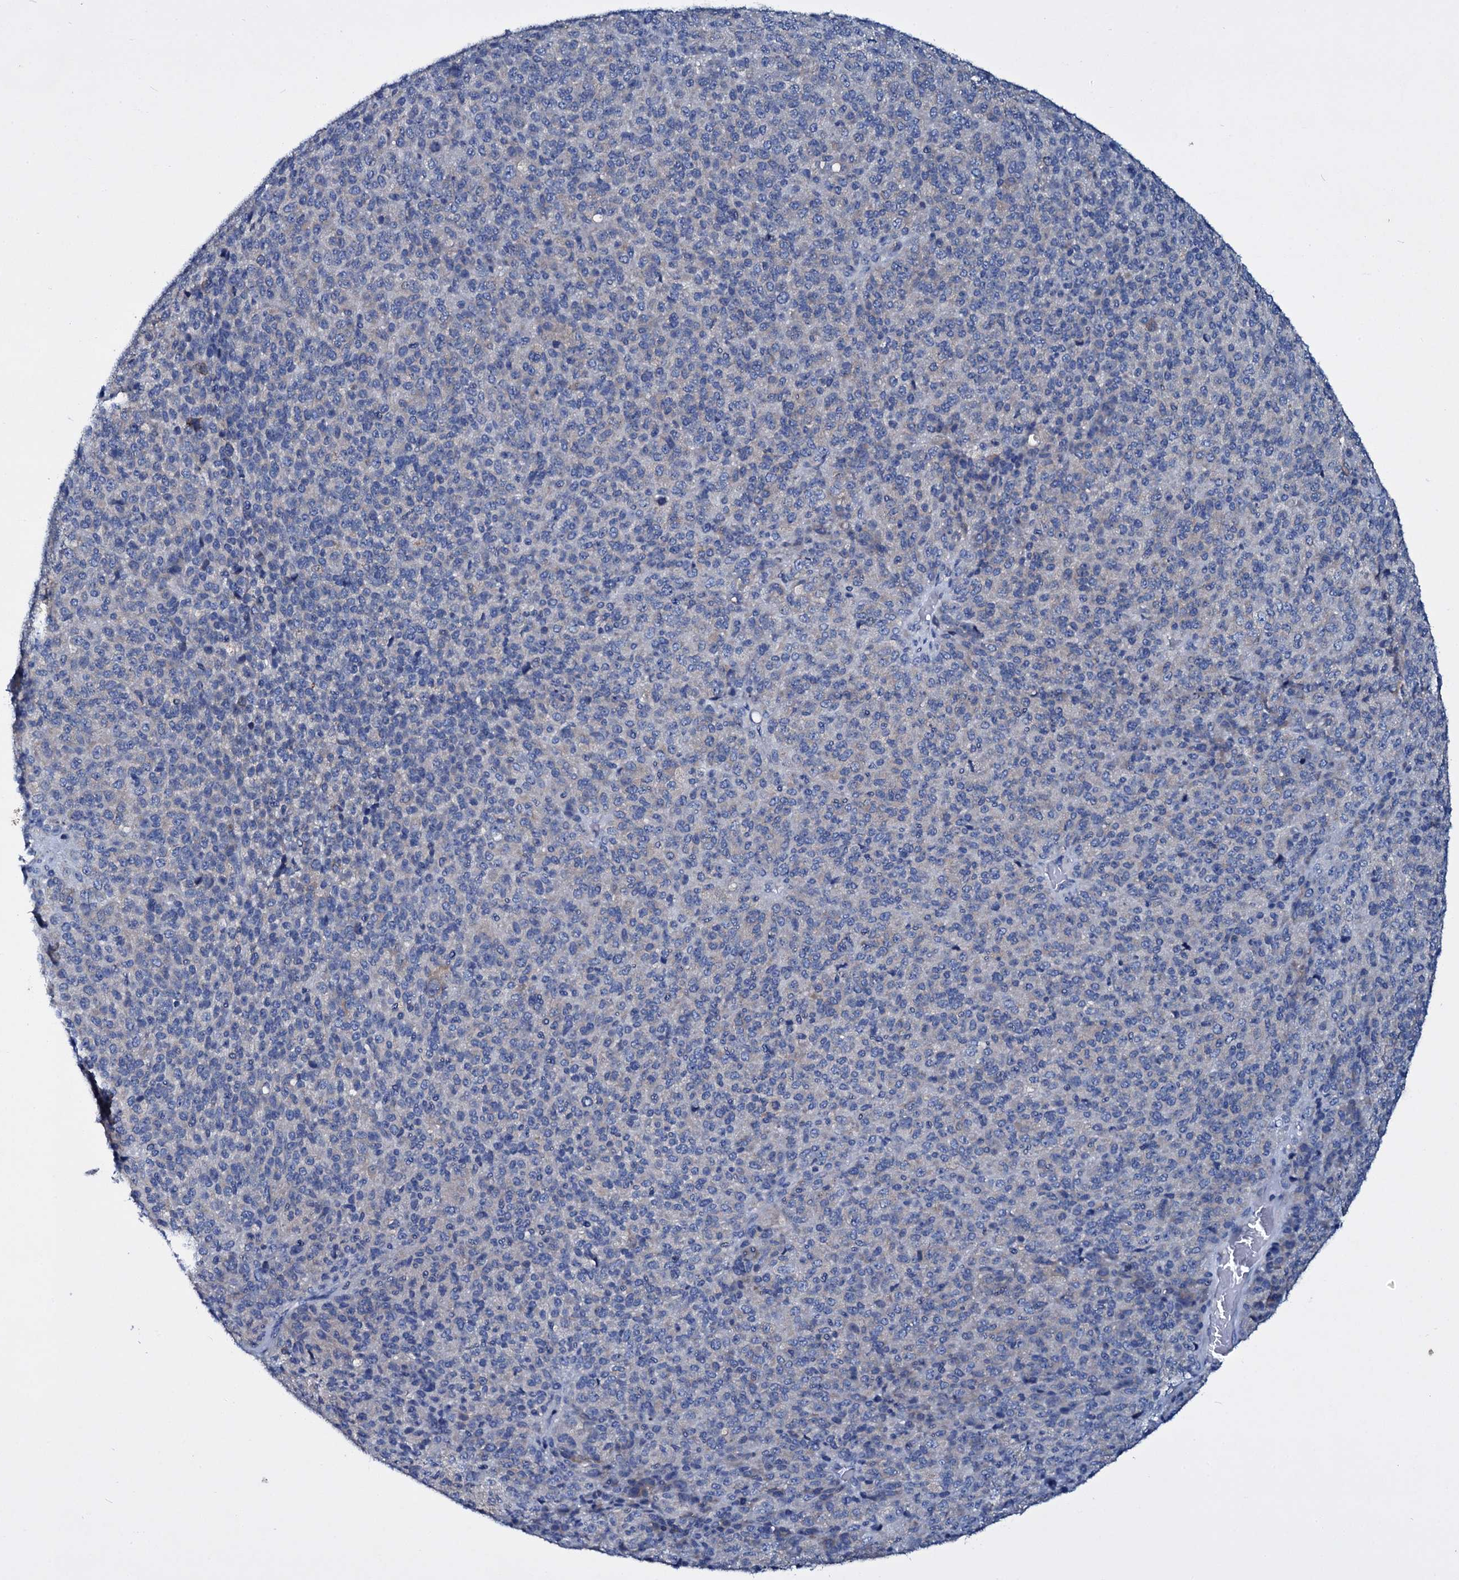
{"staining": {"intensity": "negative", "quantity": "none", "location": "none"}, "tissue": "melanoma", "cell_type": "Tumor cells", "image_type": "cancer", "snomed": [{"axis": "morphology", "description": "Malignant melanoma, Metastatic site"}, {"axis": "topography", "description": "Brain"}], "caption": "Melanoma was stained to show a protein in brown. There is no significant expression in tumor cells.", "gene": "TPGS2", "patient": {"sex": "female", "age": 56}}